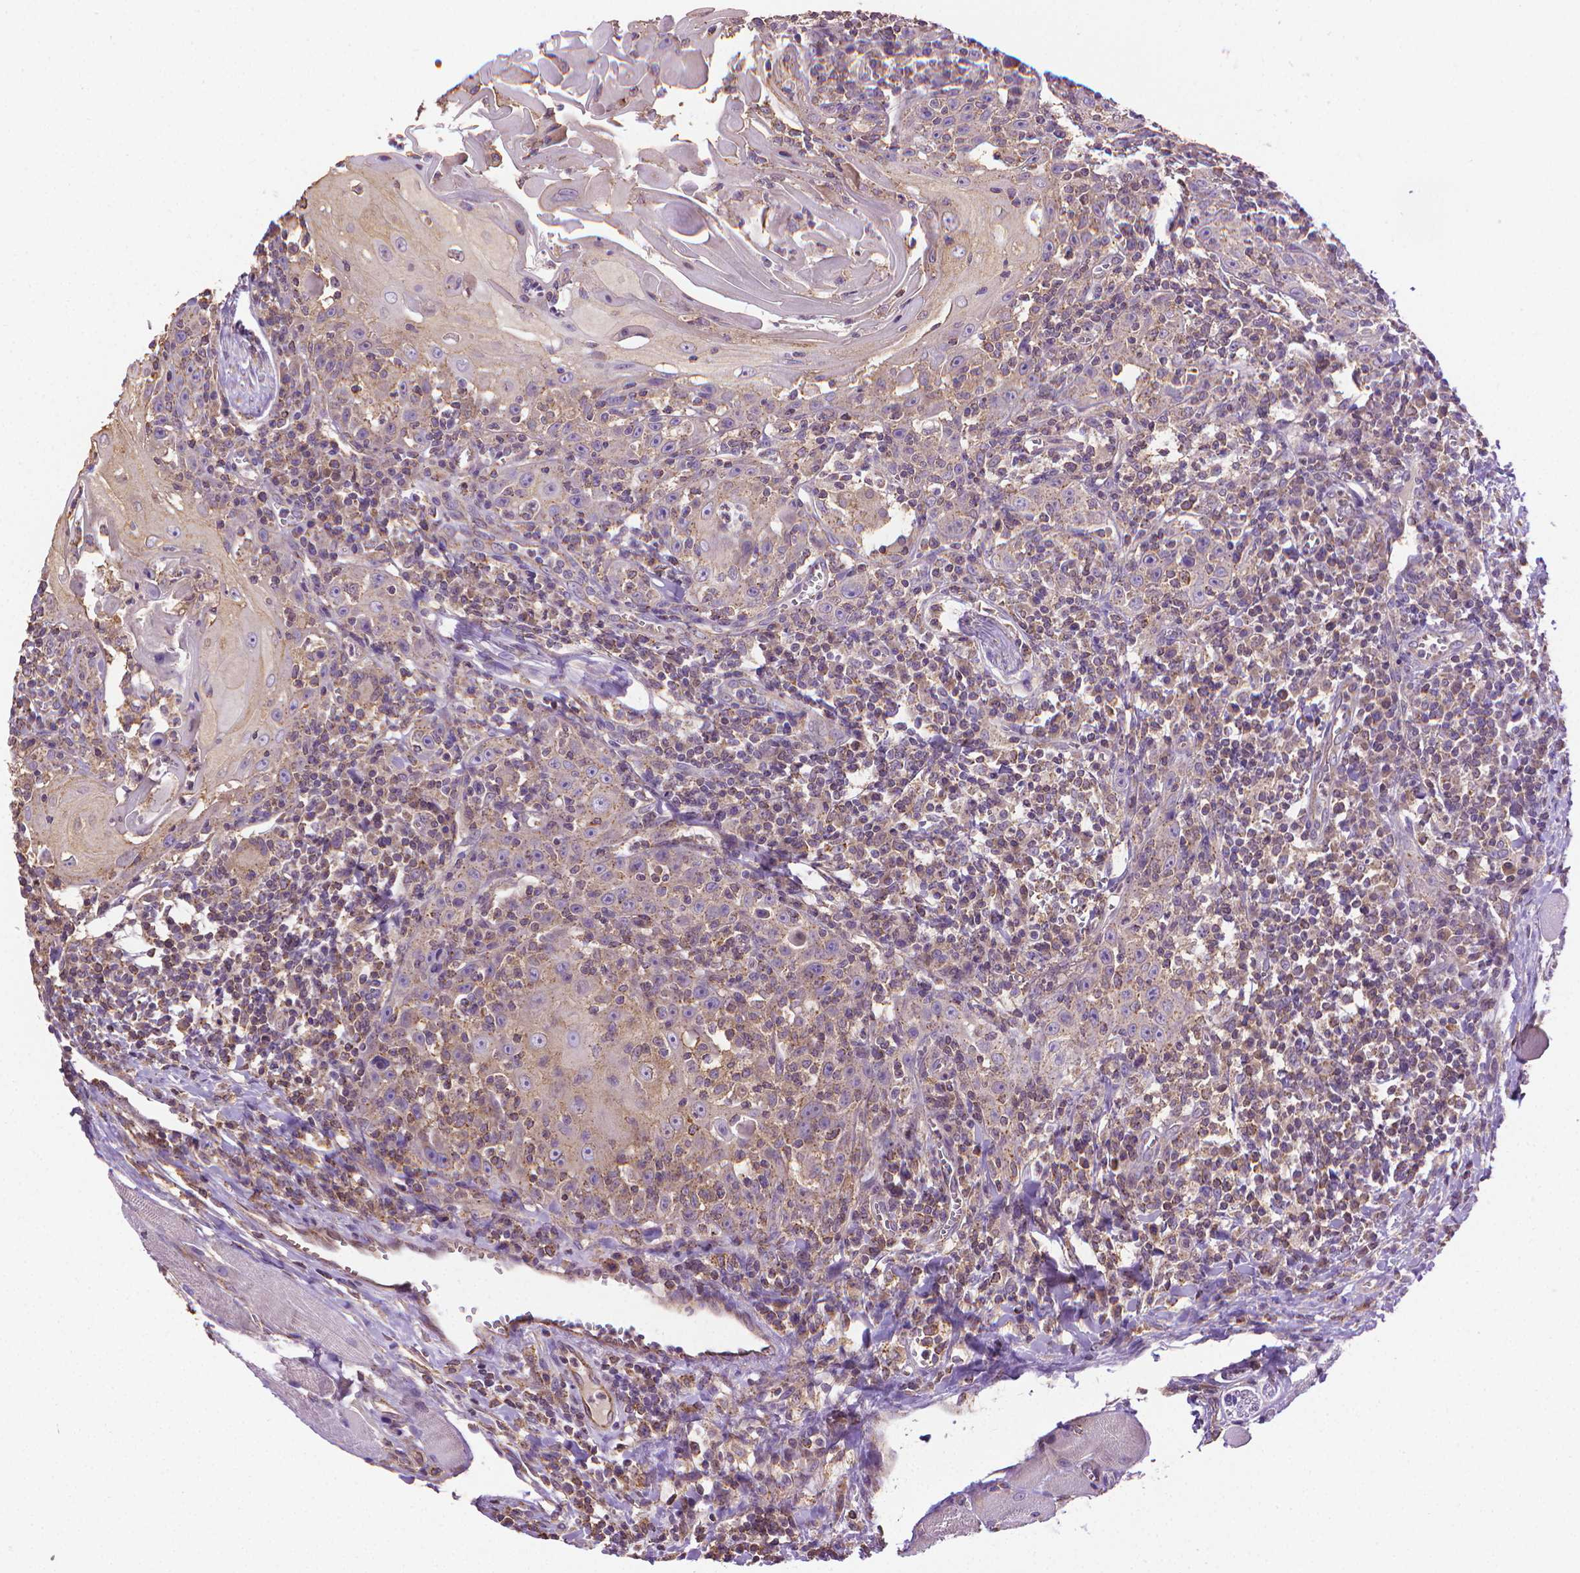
{"staining": {"intensity": "weak", "quantity": "<25%", "location": "cytoplasmic/membranous"}, "tissue": "head and neck cancer", "cell_type": "Tumor cells", "image_type": "cancer", "snomed": [{"axis": "morphology", "description": "Squamous cell carcinoma, NOS"}, {"axis": "topography", "description": "Head-Neck"}], "caption": "Immunohistochemical staining of human head and neck squamous cell carcinoma reveals no significant staining in tumor cells.", "gene": "SLC51B", "patient": {"sex": "male", "age": 52}}